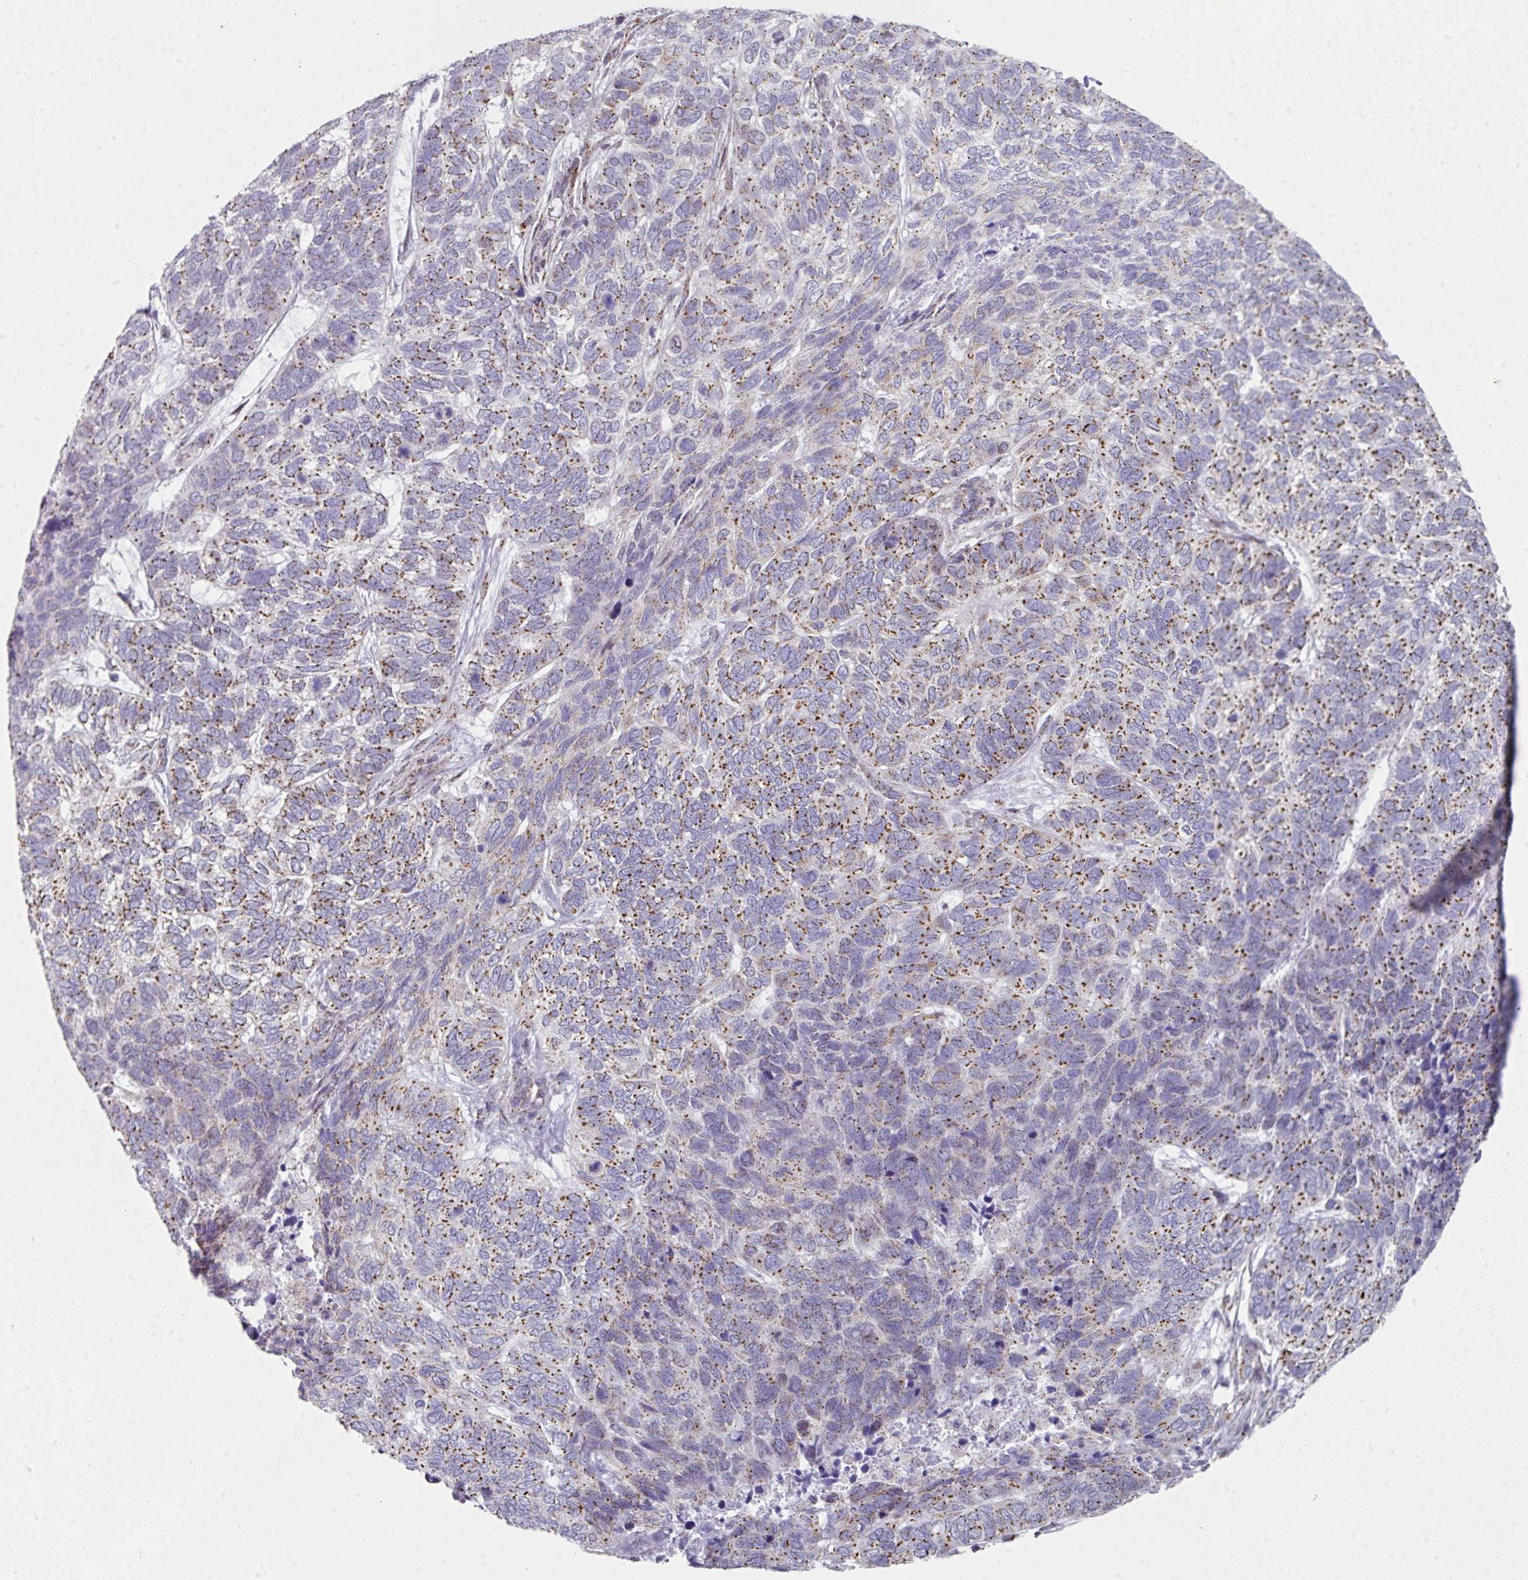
{"staining": {"intensity": "strong", "quantity": "25%-75%", "location": "cytoplasmic/membranous"}, "tissue": "skin cancer", "cell_type": "Tumor cells", "image_type": "cancer", "snomed": [{"axis": "morphology", "description": "Basal cell carcinoma"}, {"axis": "topography", "description": "Skin"}], "caption": "An image of human skin basal cell carcinoma stained for a protein shows strong cytoplasmic/membranous brown staining in tumor cells. (DAB IHC with brightfield microscopy, high magnification).", "gene": "CCDC85B", "patient": {"sex": "female", "age": 65}}